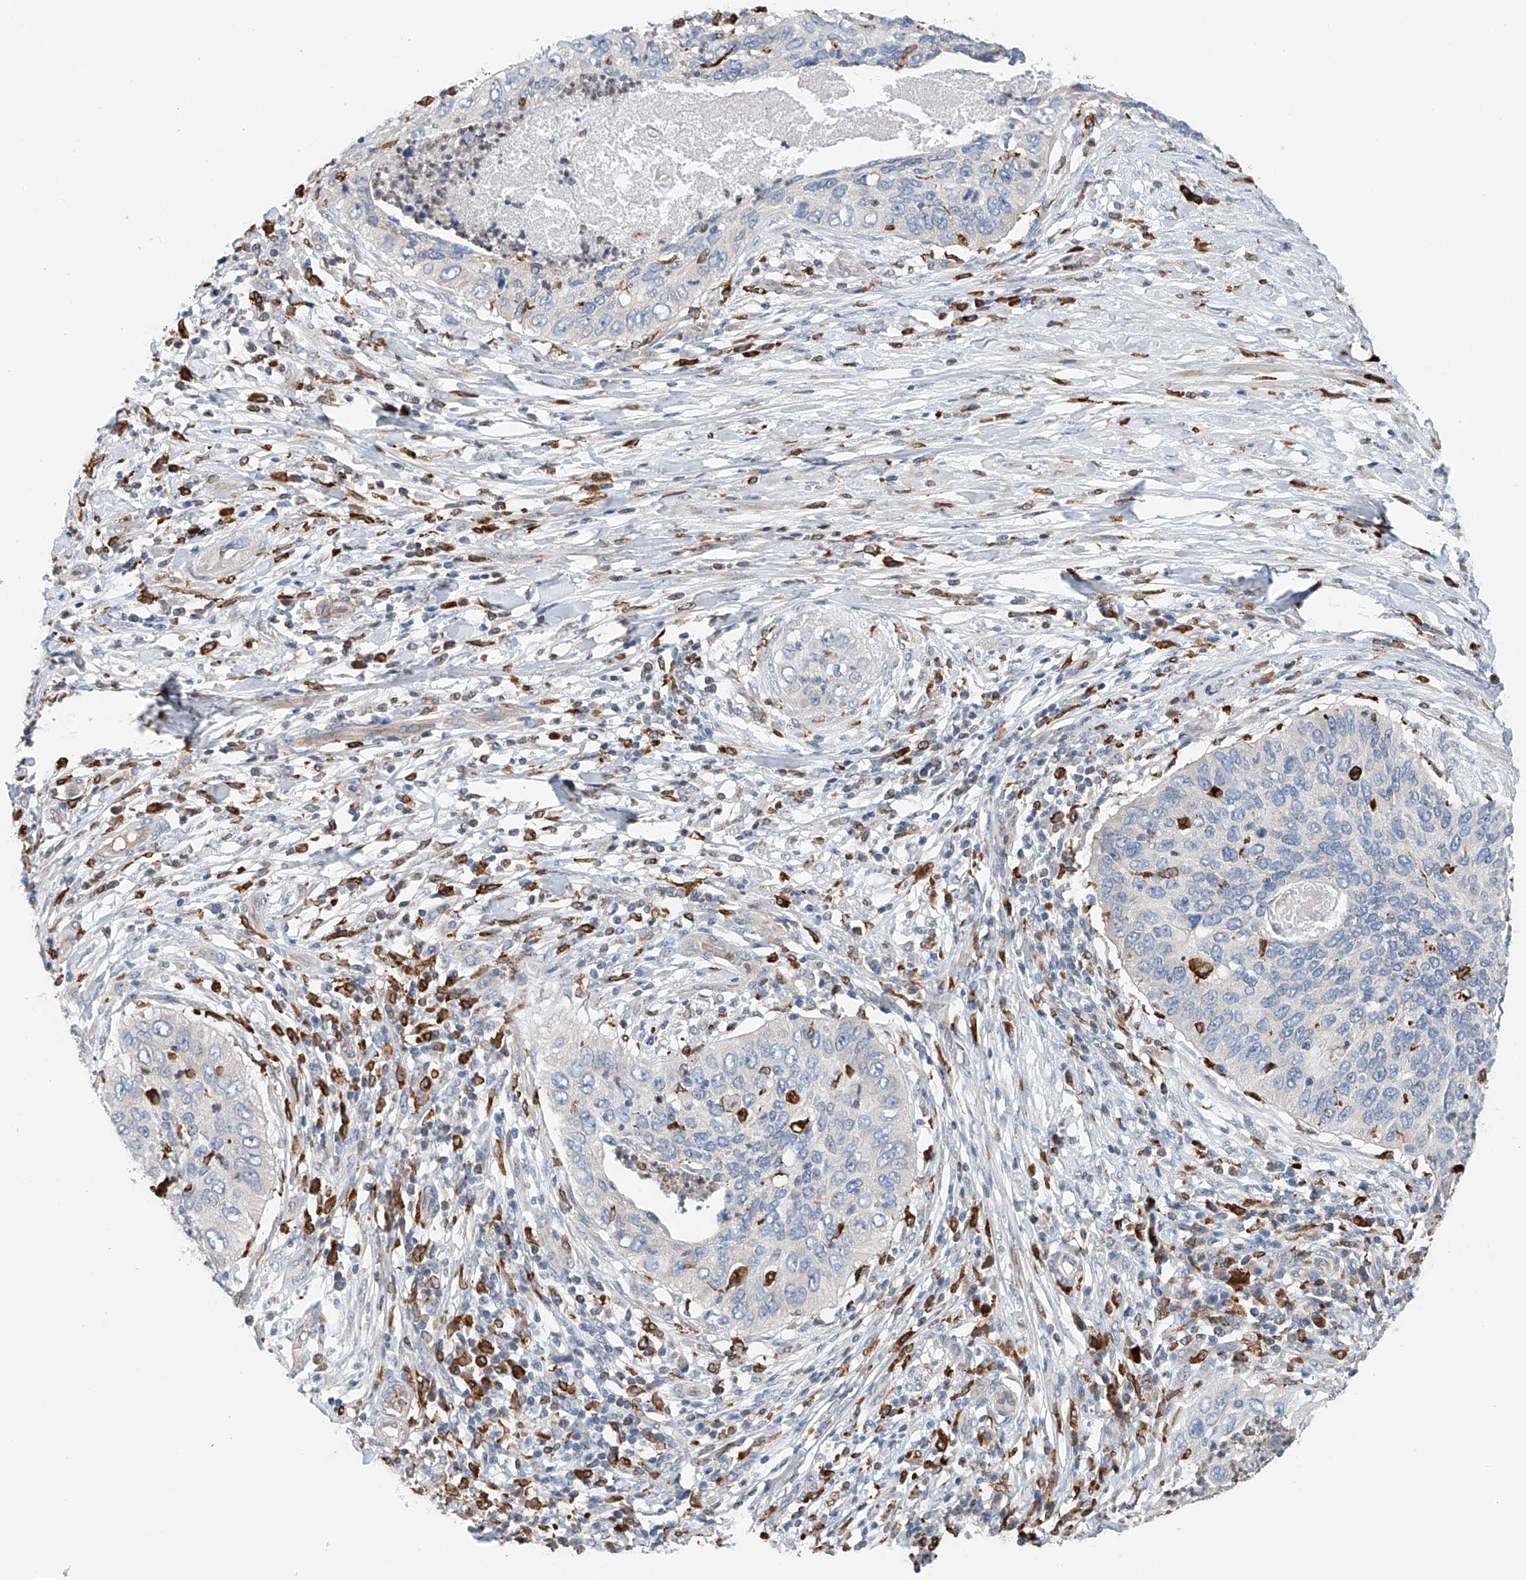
{"staining": {"intensity": "negative", "quantity": "none", "location": "none"}, "tissue": "cervical cancer", "cell_type": "Tumor cells", "image_type": "cancer", "snomed": [{"axis": "morphology", "description": "Squamous cell carcinoma, NOS"}, {"axis": "topography", "description": "Cervix"}], "caption": "Tumor cells are negative for protein expression in human cervical cancer (squamous cell carcinoma).", "gene": "TBXAS1", "patient": {"sex": "female", "age": 38}}